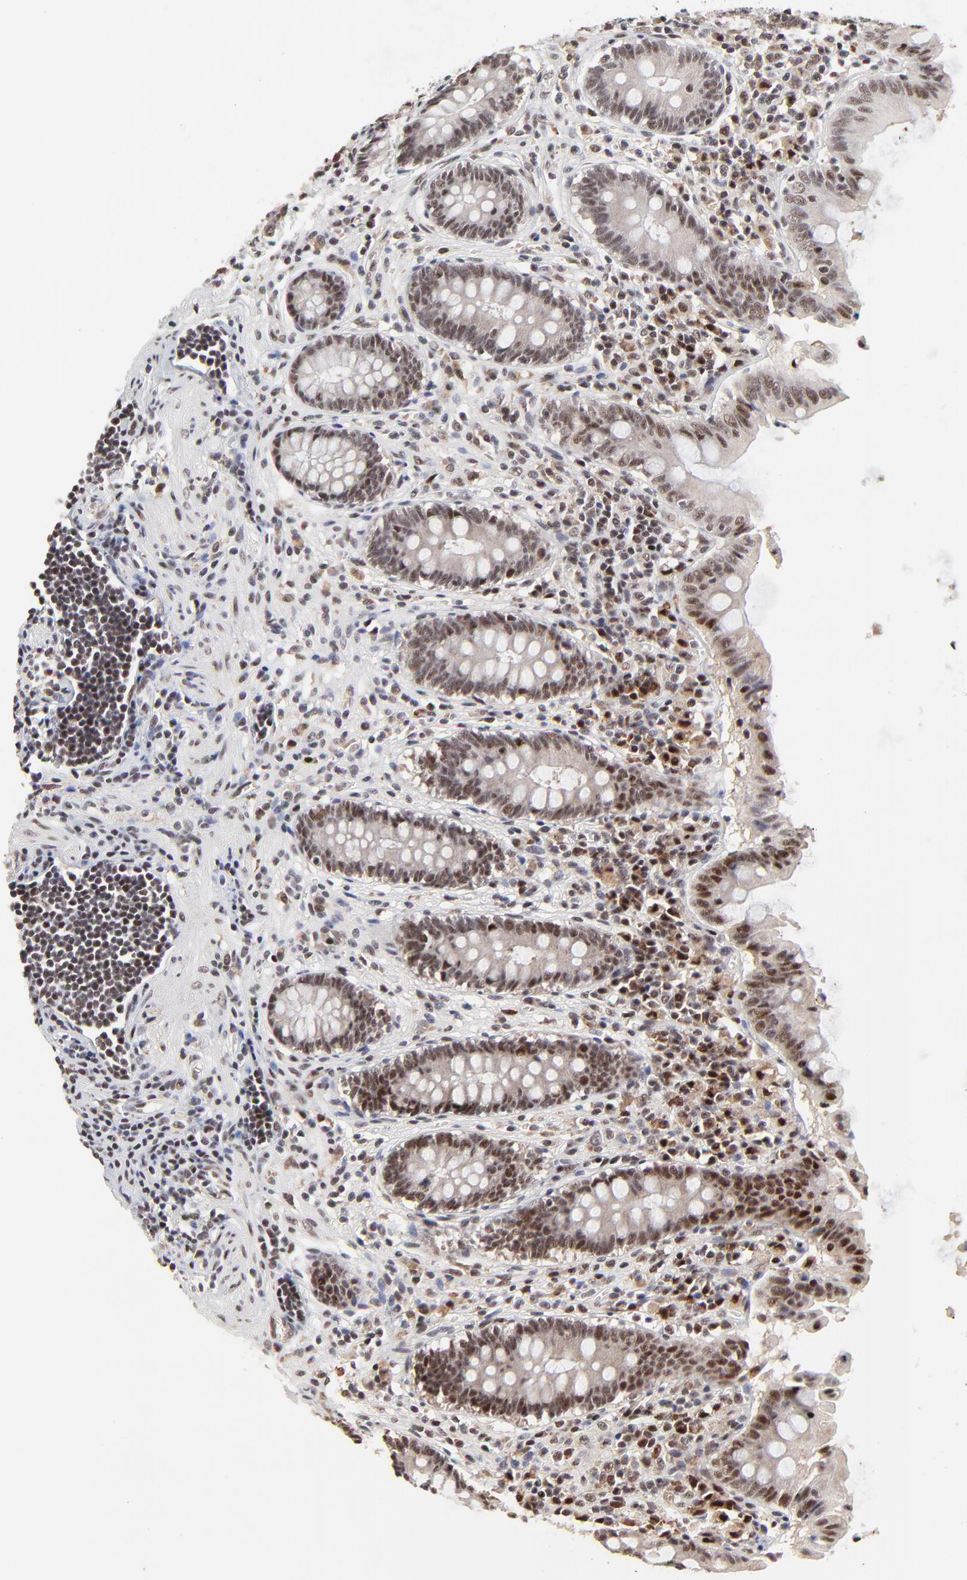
{"staining": {"intensity": "moderate", "quantity": ">75%", "location": "nuclear"}, "tissue": "appendix", "cell_type": "Glandular cells", "image_type": "normal", "snomed": [{"axis": "morphology", "description": "Normal tissue, NOS"}, {"axis": "topography", "description": "Appendix"}], "caption": "Protein analysis of unremarkable appendix exhibits moderate nuclear staining in approximately >75% of glandular cells. (DAB IHC with brightfield microscopy, high magnification).", "gene": "RBM22", "patient": {"sex": "female", "age": 50}}